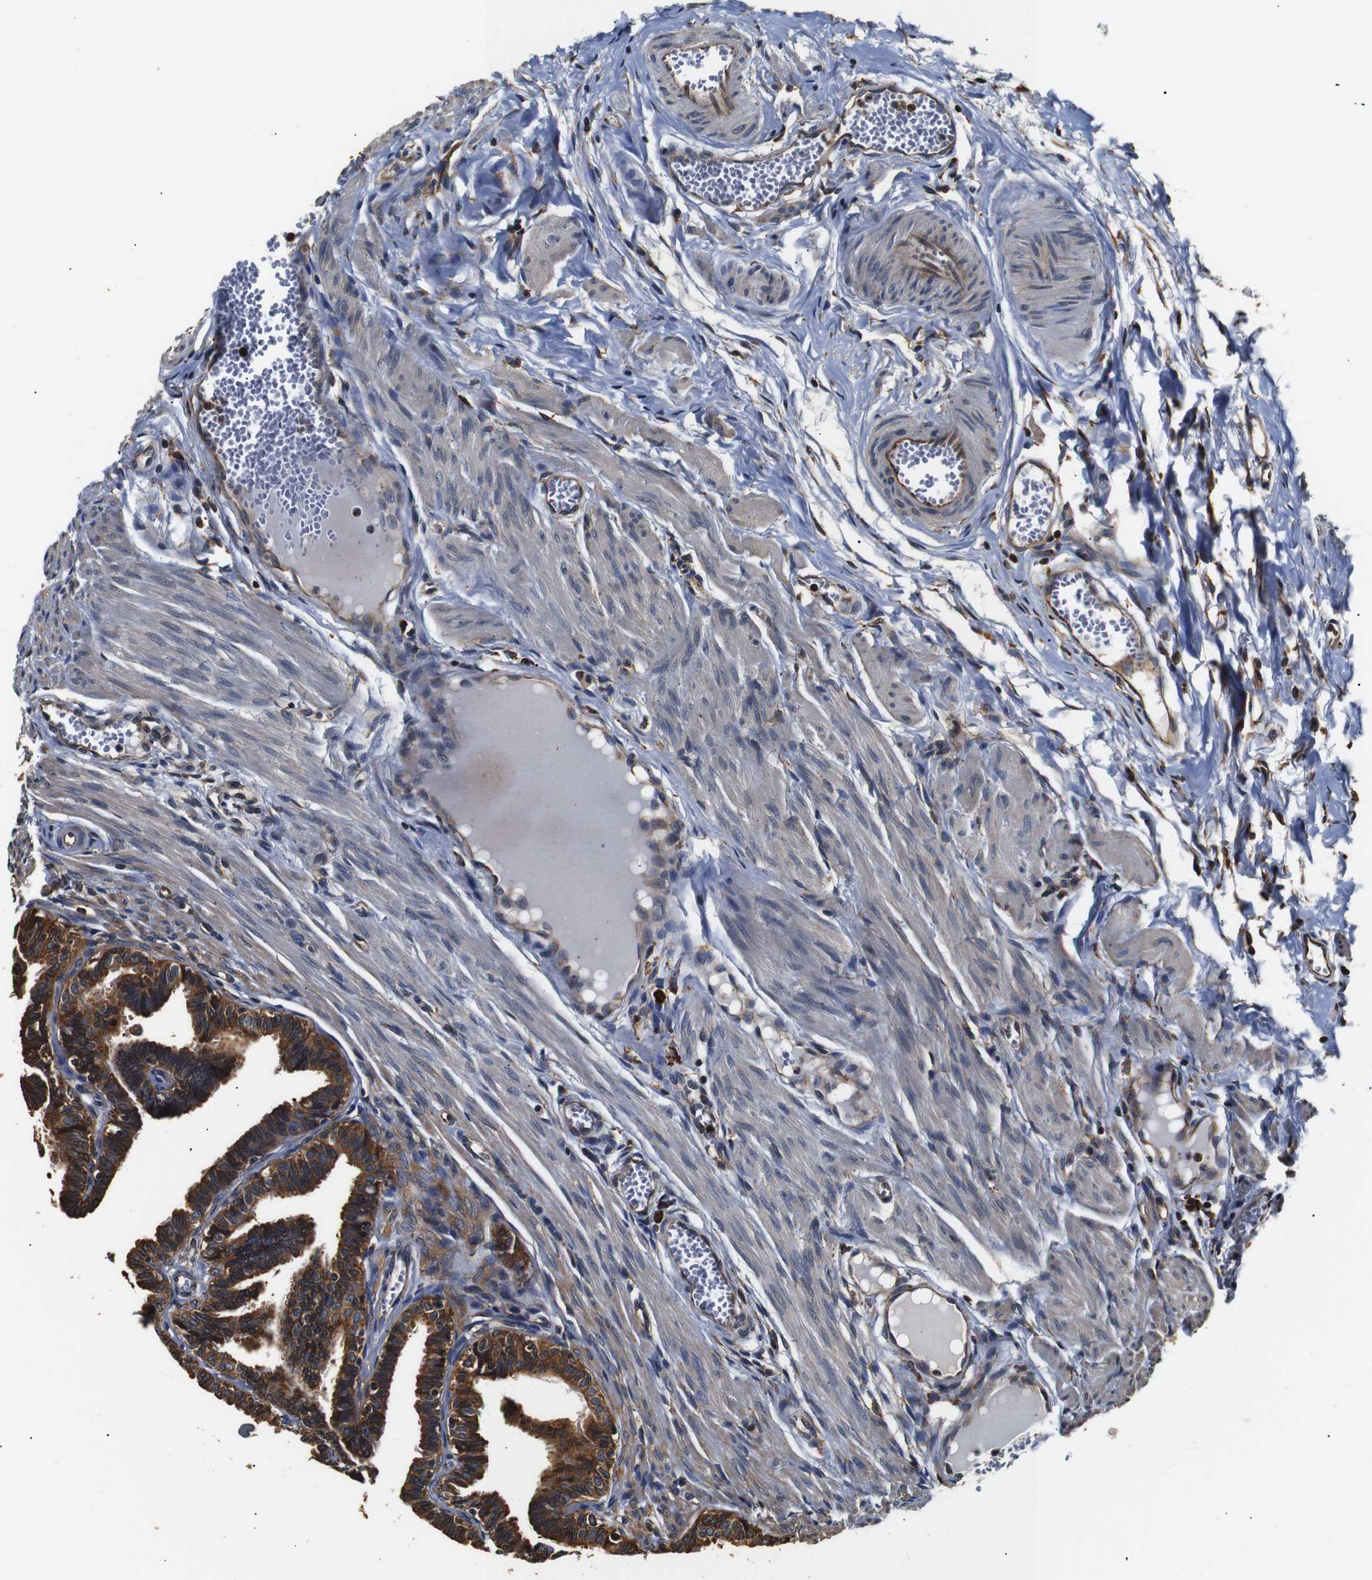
{"staining": {"intensity": "moderate", "quantity": ">75%", "location": "cytoplasmic/membranous"}, "tissue": "fallopian tube", "cell_type": "Glandular cells", "image_type": "normal", "snomed": [{"axis": "morphology", "description": "Normal tissue, NOS"}, {"axis": "topography", "description": "Fallopian tube"}, {"axis": "topography", "description": "Ovary"}], "caption": "Immunohistochemistry micrograph of unremarkable fallopian tube: human fallopian tube stained using immunohistochemistry (IHC) displays medium levels of moderate protein expression localized specifically in the cytoplasmic/membranous of glandular cells, appearing as a cytoplasmic/membranous brown color.", "gene": "HHIP", "patient": {"sex": "female", "age": 23}}